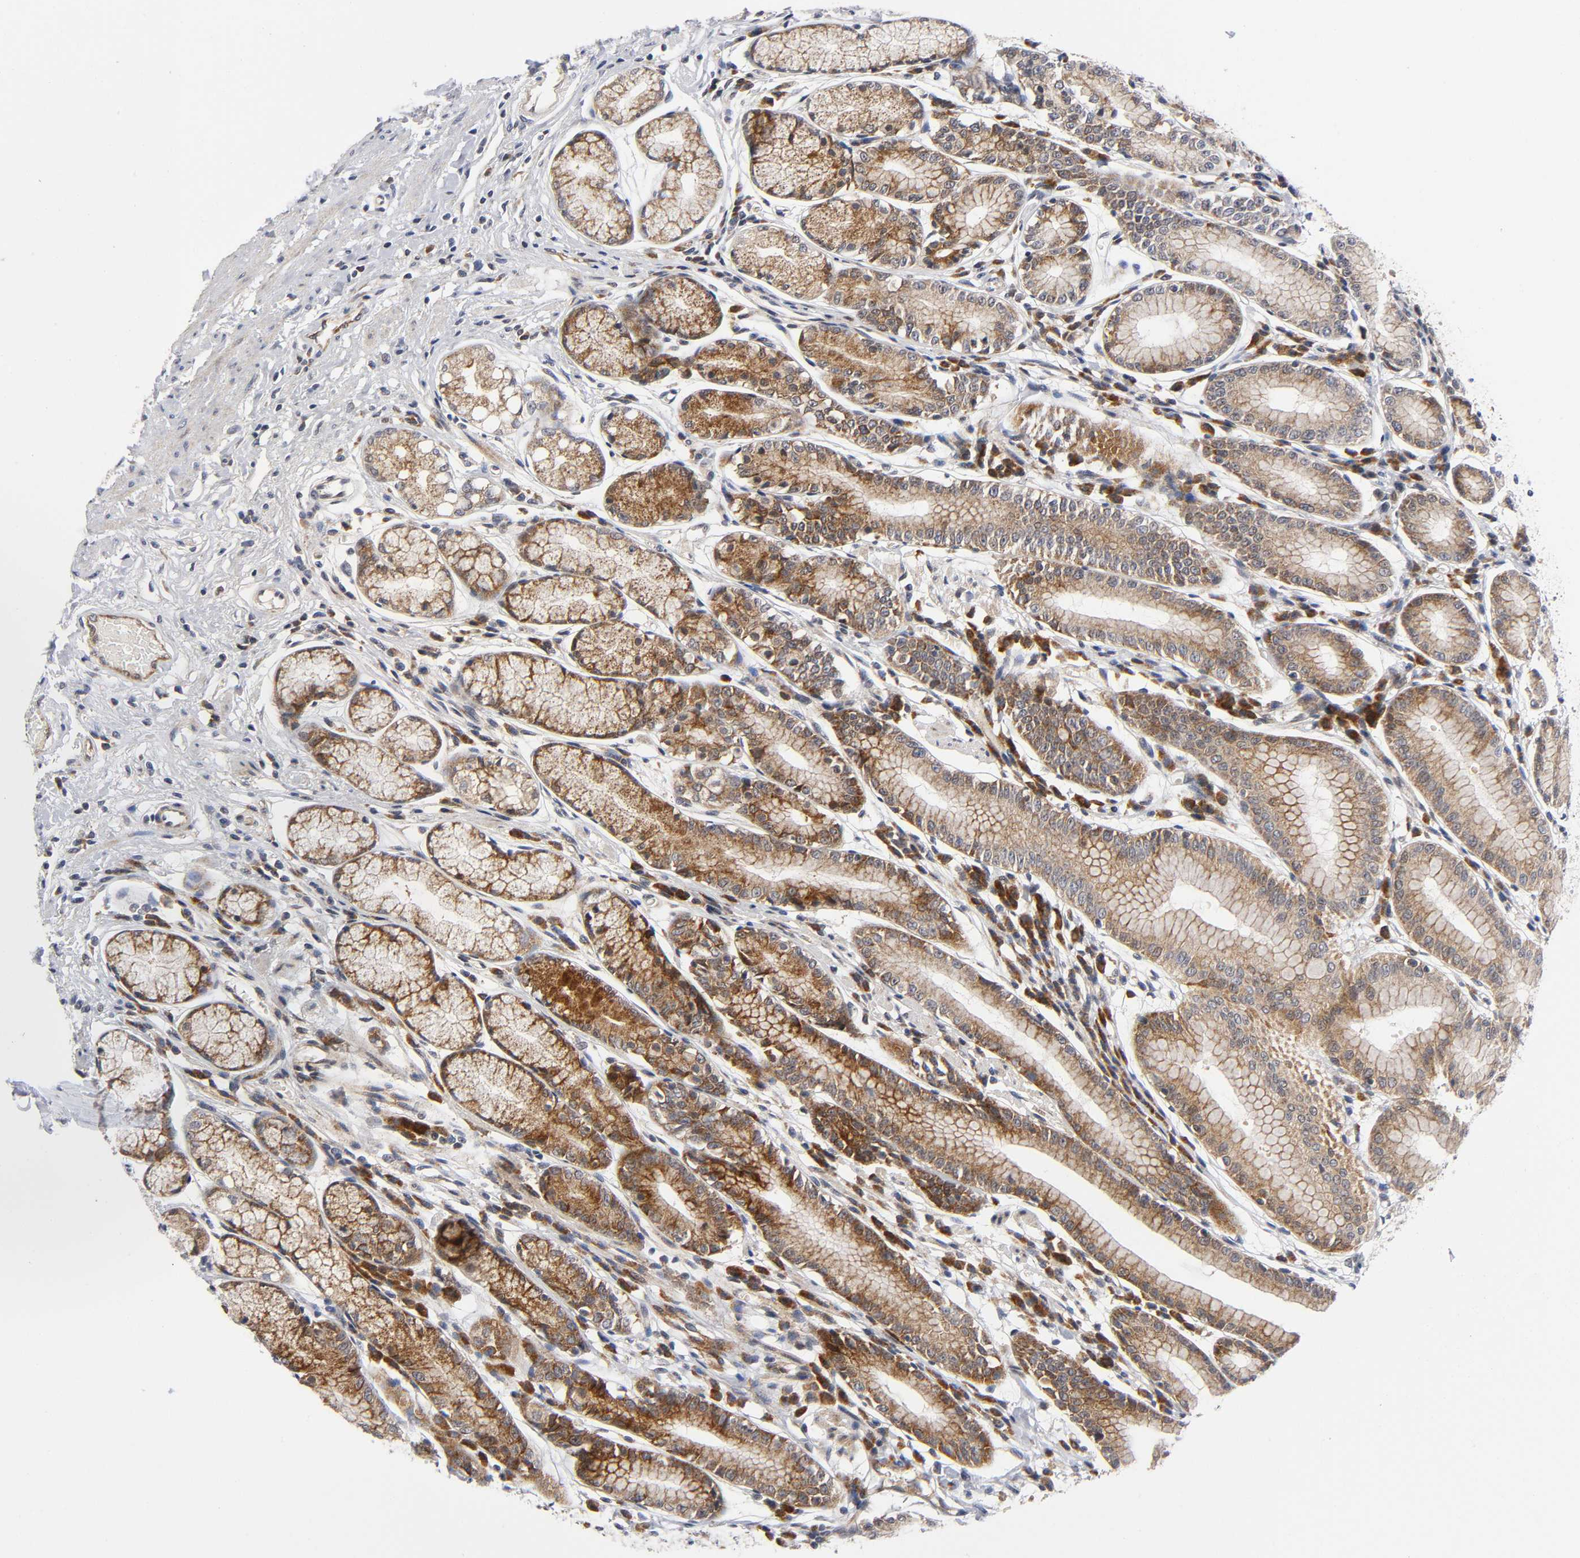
{"staining": {"intensity": "moderate", "quantity": ">75%", "location": "cytoplasmic/membranous"}, "tissue": "stomach", "cell_type": "Glandular cells", "image_type": "normal", "snomed": [{"axis": "morphology", "description": "Normal tissue, NOS"}, {"axis": "morphology", "description": "Inflammation, NOS"}, {"axis": "topography", "description": "Stomach, lower"}], "caption": "Glandular cells exhibit medium levels of moderate cytoplasmic/membranous staining in about >75% of cells in unremarkable human stomach. The protein is shown in brown color, while the nuclei are stained blue.", "gene": "EIF5", "patient": {"sex": "male", "age": 59}}